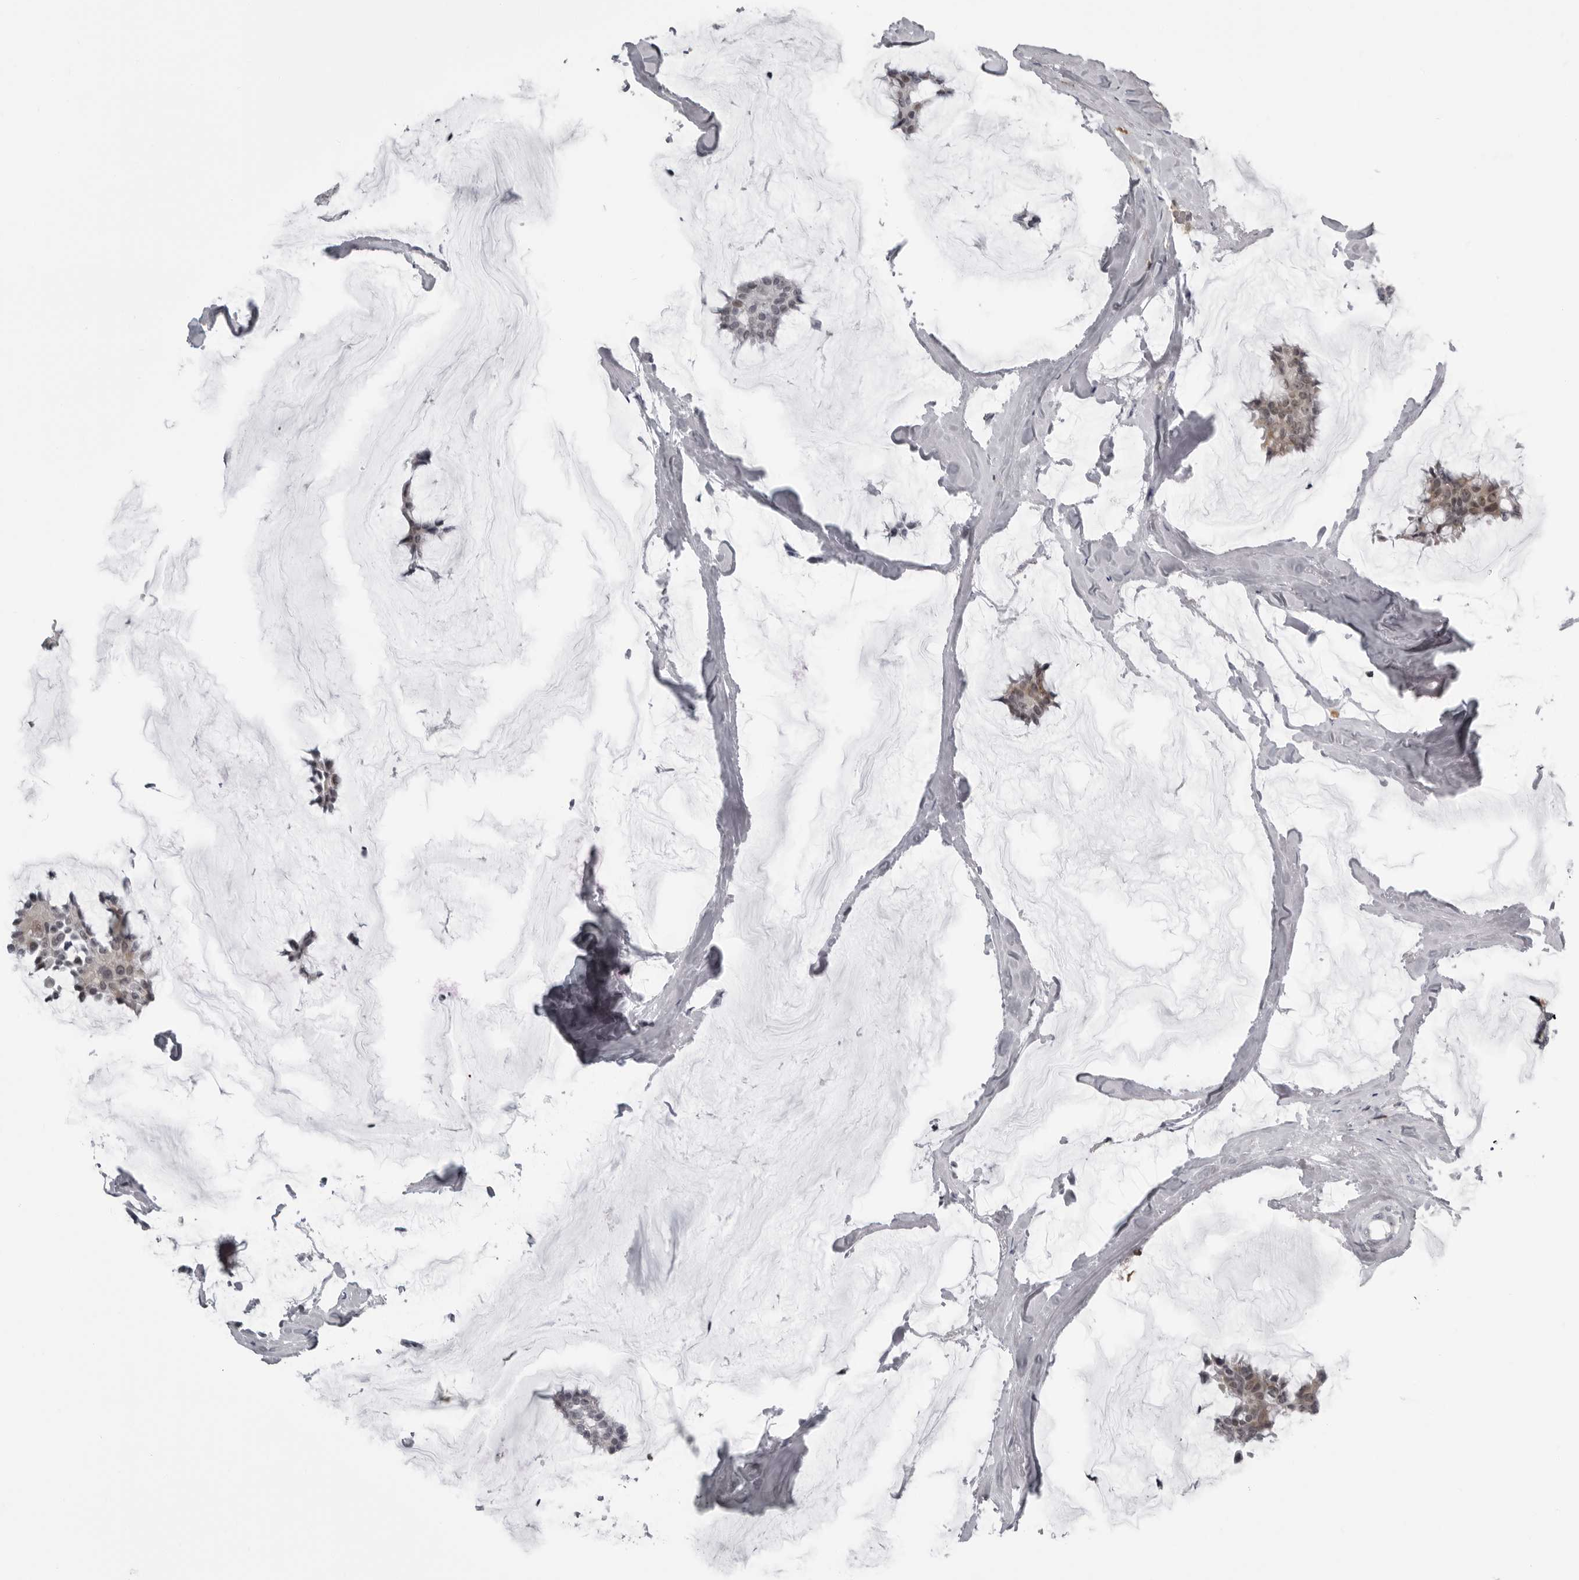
{"staining": {"intensity": "weak", "quantity": ">75%", "location": "nuclear"}, "tissue": "breast cancer", "cell_type": "Tumor cells", "image_type": "cancer", "snomed": [{"axis": "morphology", "description": "Duct carcinoma"}, {"axis": "topography", "description": "Breast"}], "caption": "The micrograph shows a brown stain indicating the presence of a protein in the nuclear of tumor cells in breast invasive ductal carcinoma. Nuclei are stained in blue.", "gene": "RTCA", "patient": {"sex": "female", "age": 93}}